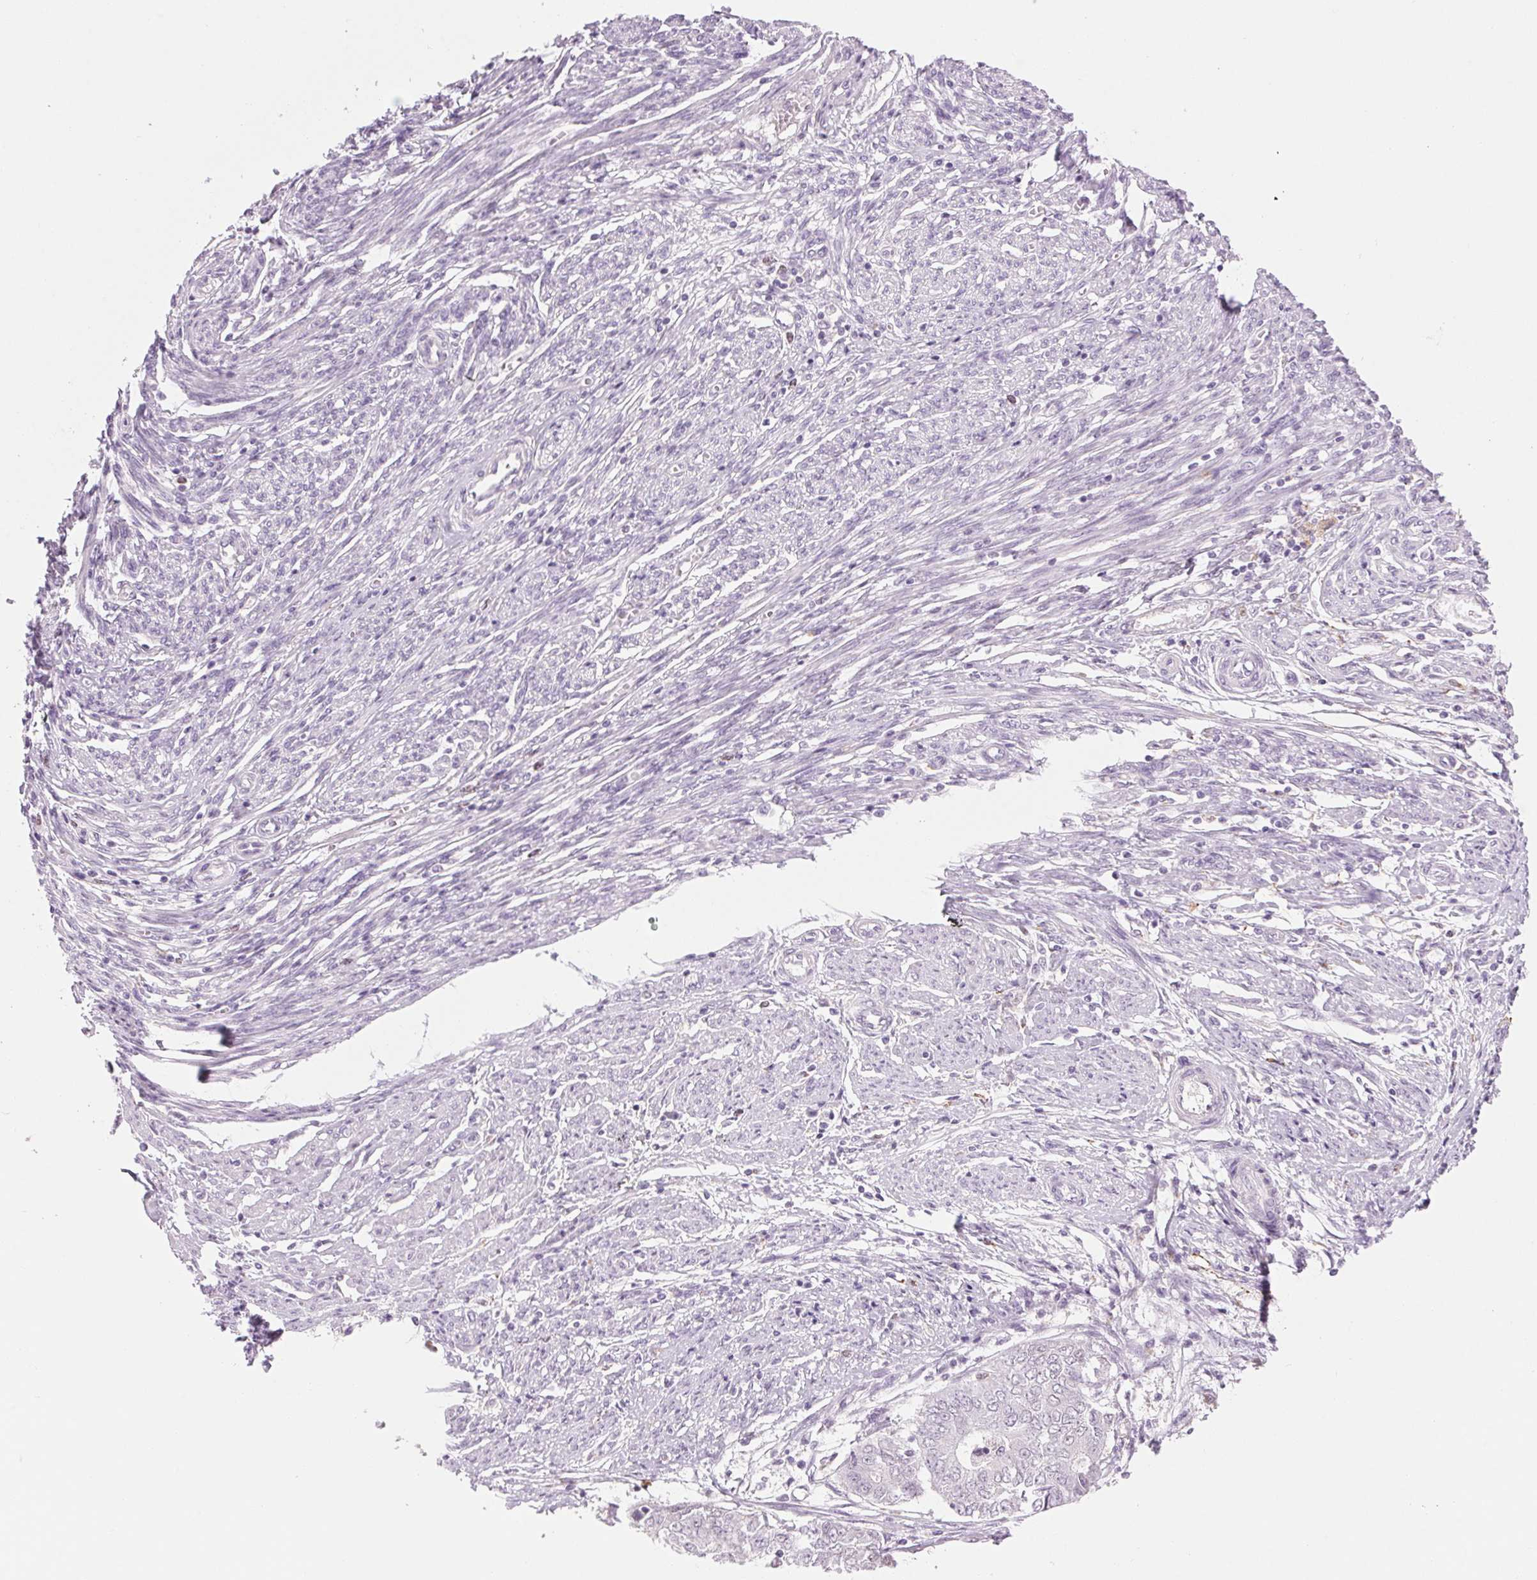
{"staining": {"intensity": "negative", "quantity": "none", "location": "none"}, "tissue": "endometrial cancer", "cell_type": "Tumor cells", "image_type": "cancer", "snomed": [{"axis": "morphology", "description": "Adenocarcinoma, NOS"}, {"axis": "topography", "description": "Endometrium"}], "caption": "A photomicrograph of human endometrial cancer (adenocarcinoma) is negative for staining in tumor cells.", "gene": "MPO", "patient": {"sex": "female", "age": 62}}